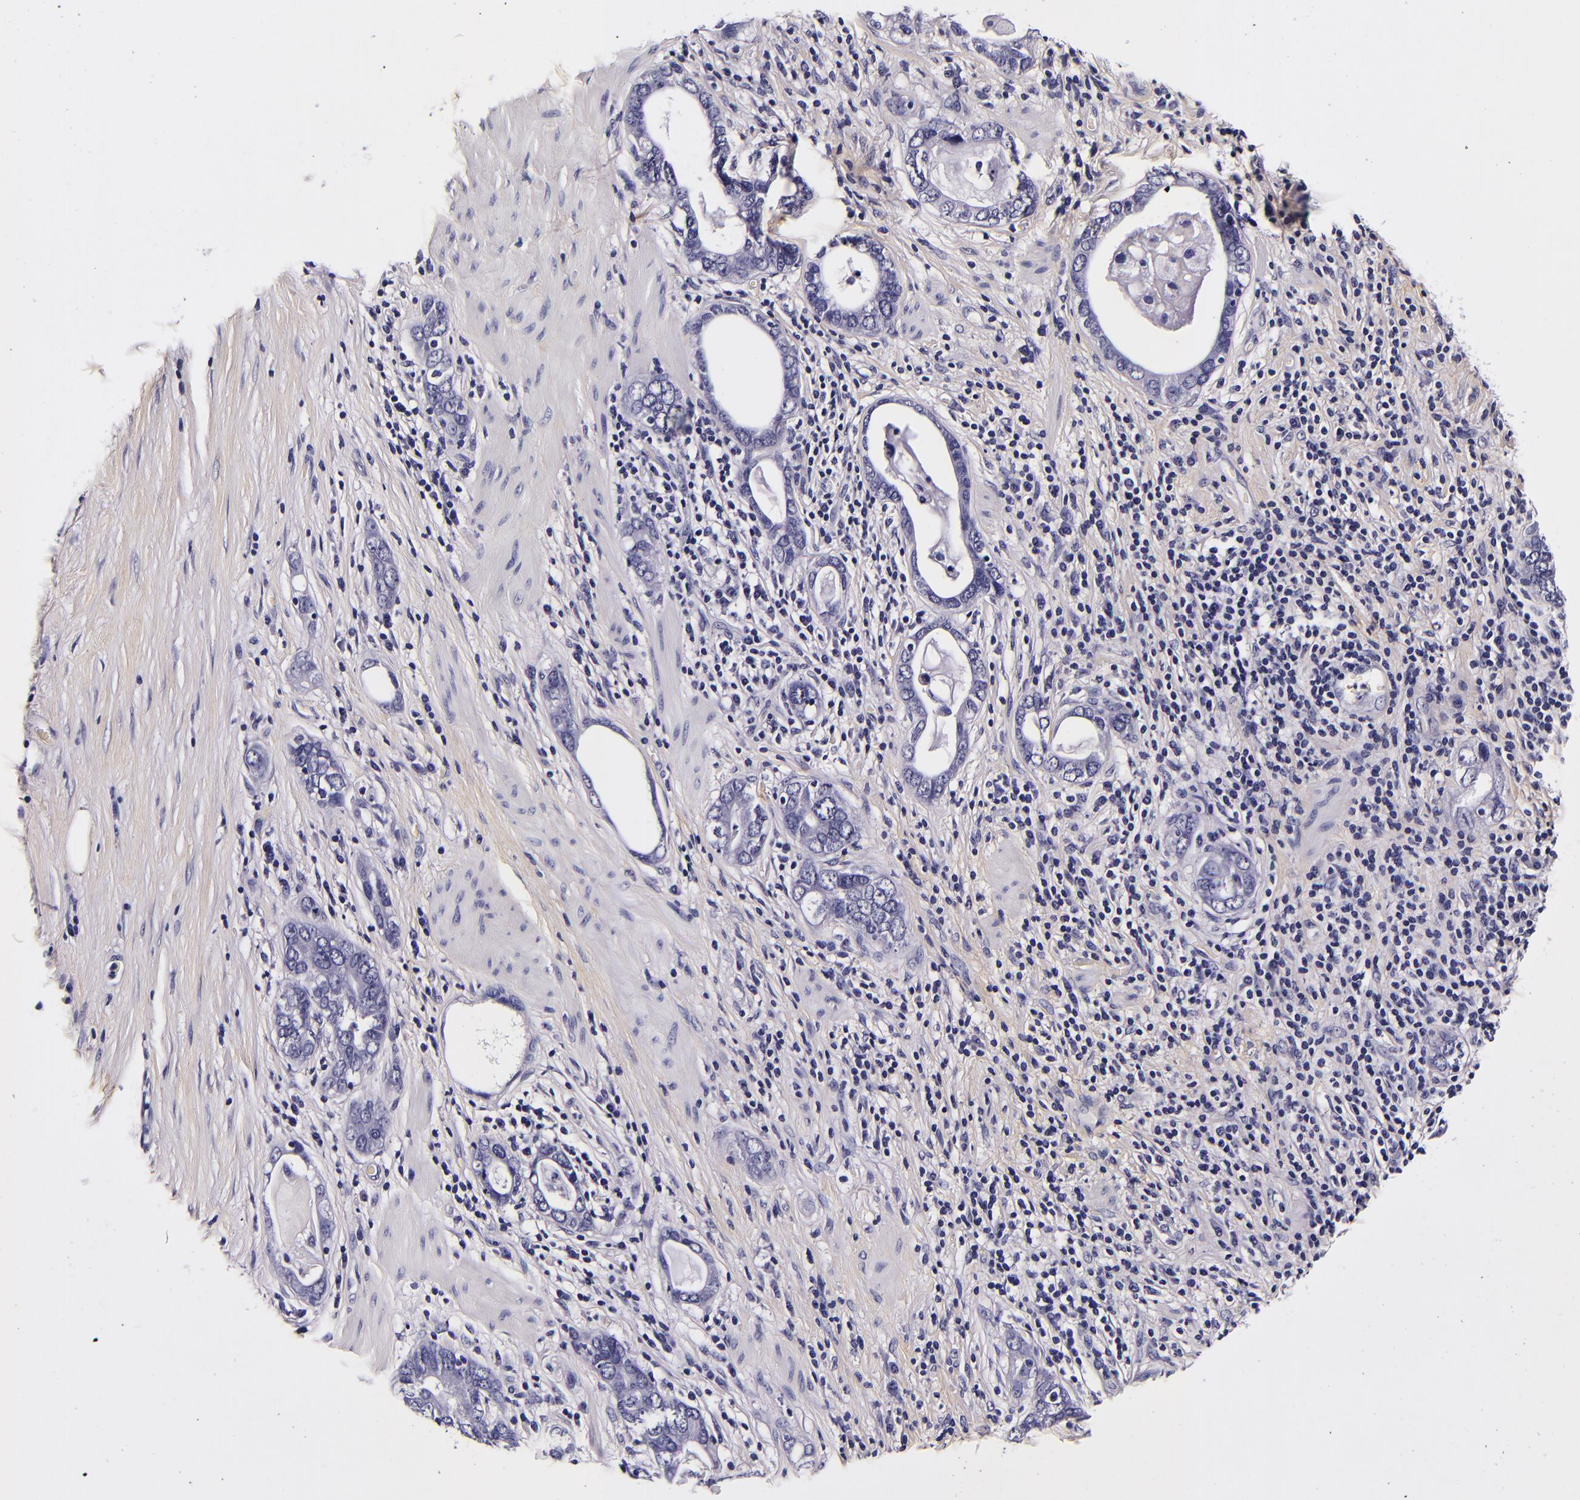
{"staining": {"intensity": "negative", "quantity": "none", "location": "none"}, "tissue": "stomach cancer", "cell_type": "Tumor cells", "image_type": "cancer", "snomed": [{"axis": "morphology", "description": "Adenocarcinoma, NOS"}, {"axis": "topography", "description": "Stomach, lower"}], "caption": "Immunohistochemistry of human stomach cancer (adenocarcinoma) demonstrates no staining in tumor cells. (Stains: DAB (3,3'-diaminobenzidine) immunohistochemistry with hematoxylin counter stain, Microscopy: brightfield microscopy at high magnification).", "gene": "FBN1", "patient": {"sex": "female", "age": 93}}